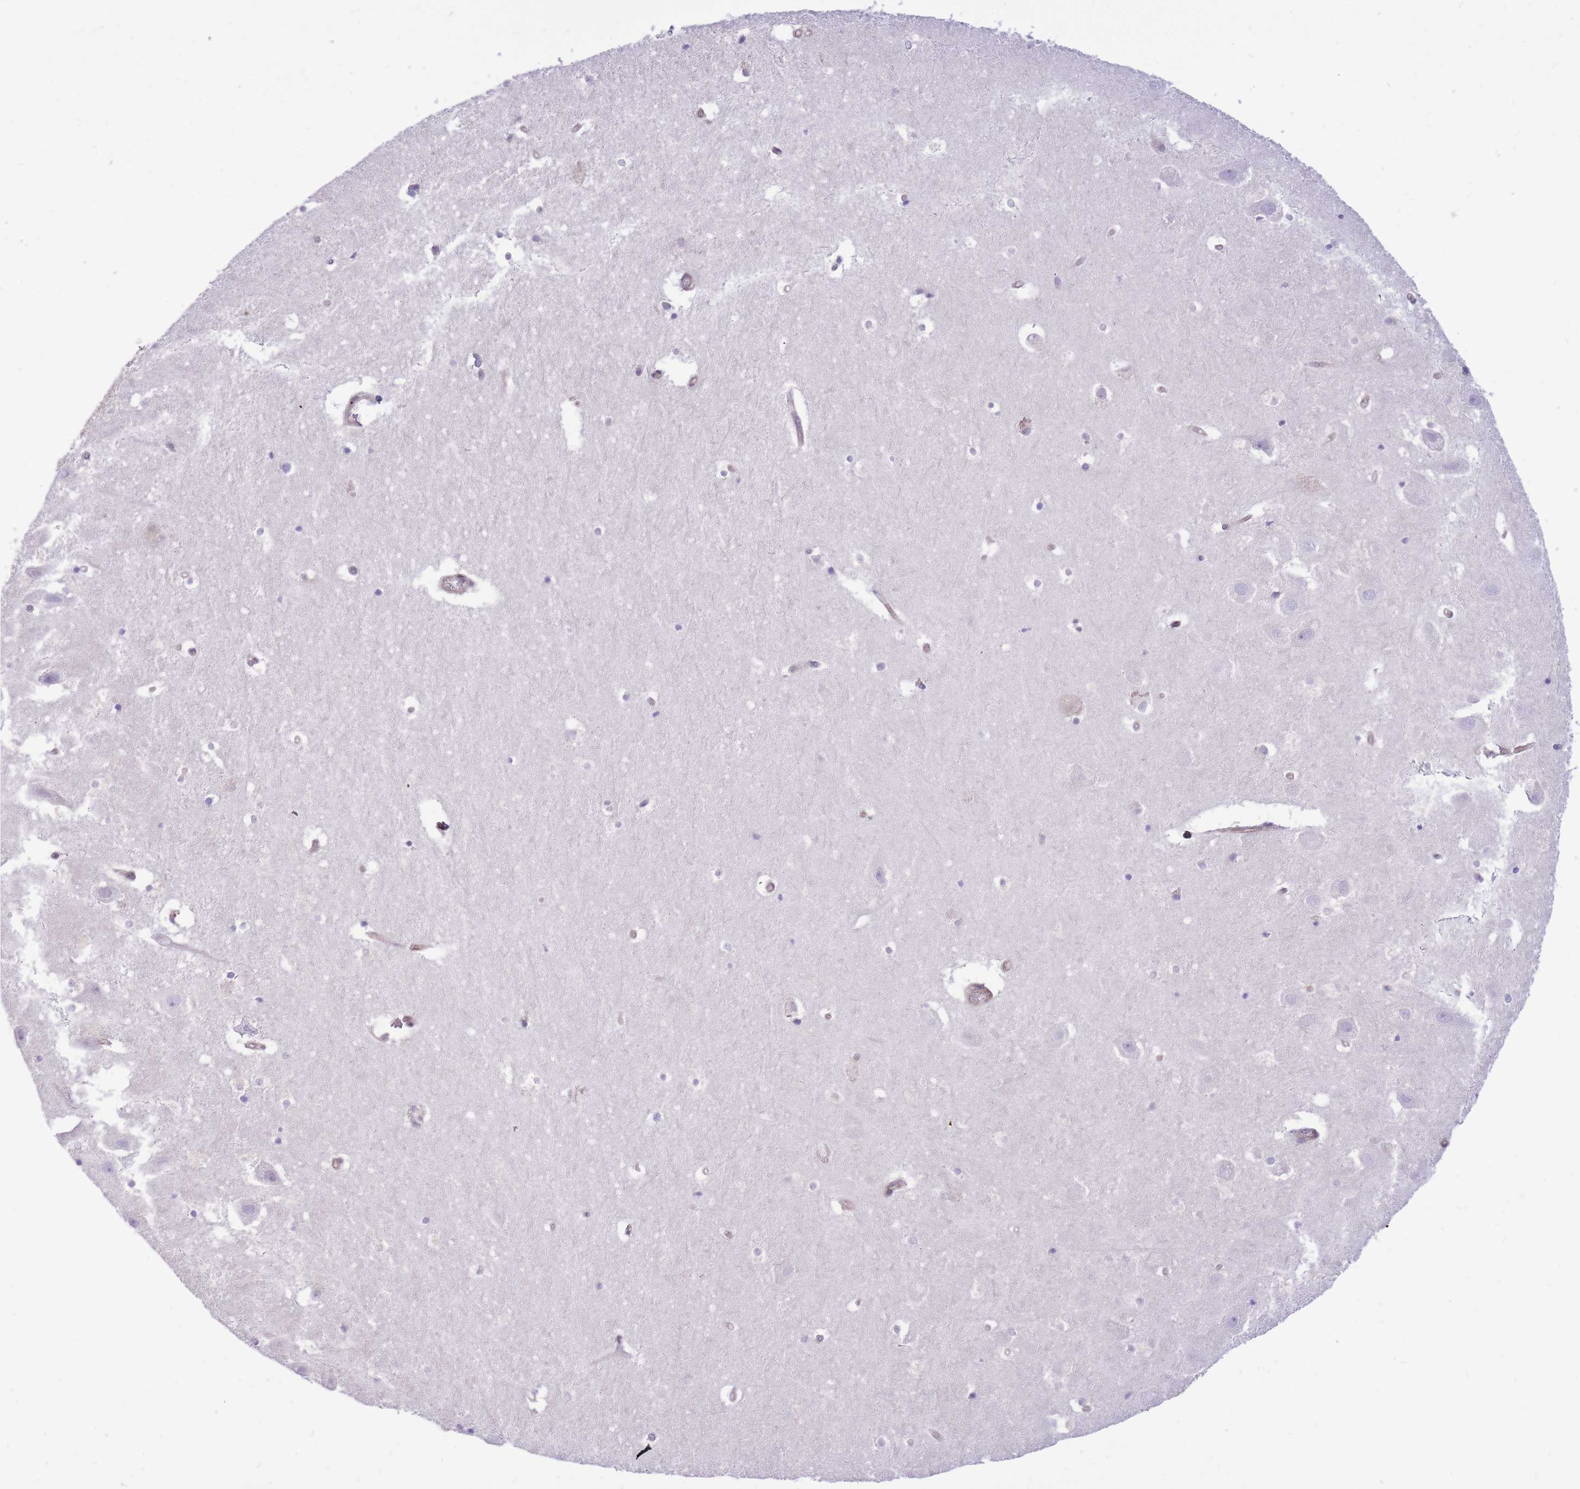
{"staining": {"intensity": "negative", "quantity": "none", "location": "none"}, "tissue": "hippocampus", "cell_type": "Glial cells", "image_type": "normal", "snomed": [{"axis": "morphology", "description": "Normal tissue, NOS"}, {"axis": "topography", "description": "Hippocampus"}], "caption": "Protein analysis of benign hippocampus shows no significant positivity in glial cells. Brightfield microscopy of immunohistochemistry (IHC) stained with DAB (3,3'-diaminobenzidine) (brown) and hematoxylin (blue), captured at high magnification.", "gene": "MINDY2", "patient": {"sex": "female", "age": 52}}